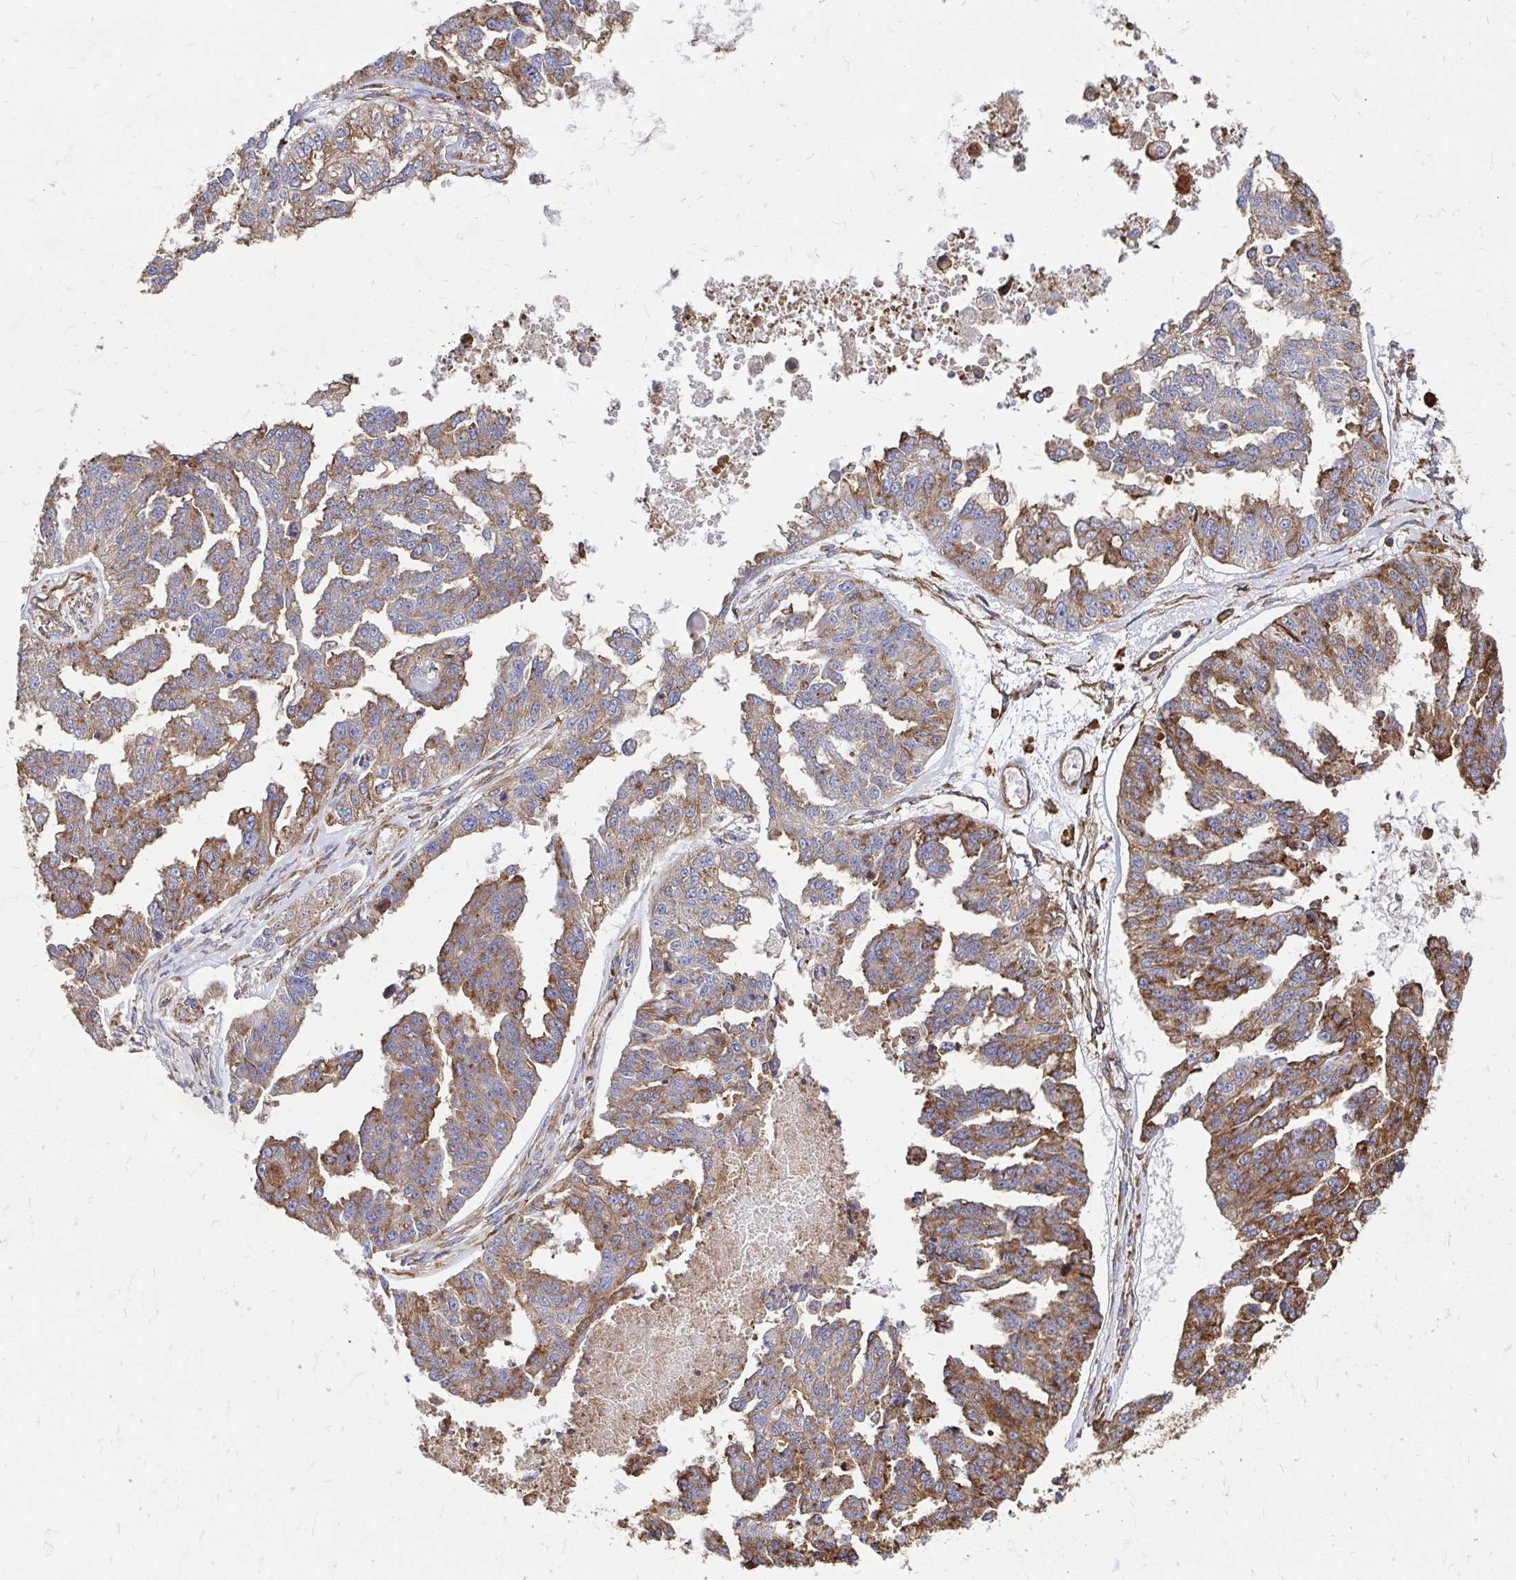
{"staining": {"intensity": "moderate", "quantity": ">75%", "location": "cytoplasmic/membranous"}, "tissue": "ovarian cancer", "cell_type": "Tumor cells", "image_type": "cancer", "snomed": [{"axis": "morphology", "description": "Cystadenocarcinoma, serous, NOS"}, {"axis": "topography", "description": "Ovary"}], "caption": "Protein staining of serous cystadenocarcinoma (ovarian) tissue exhibits moderate cytoplasmic/membranous positivity in about >75% of tumor cells.", "gene": "CLTC", "patient": {"sex": "female", "age": 58}}